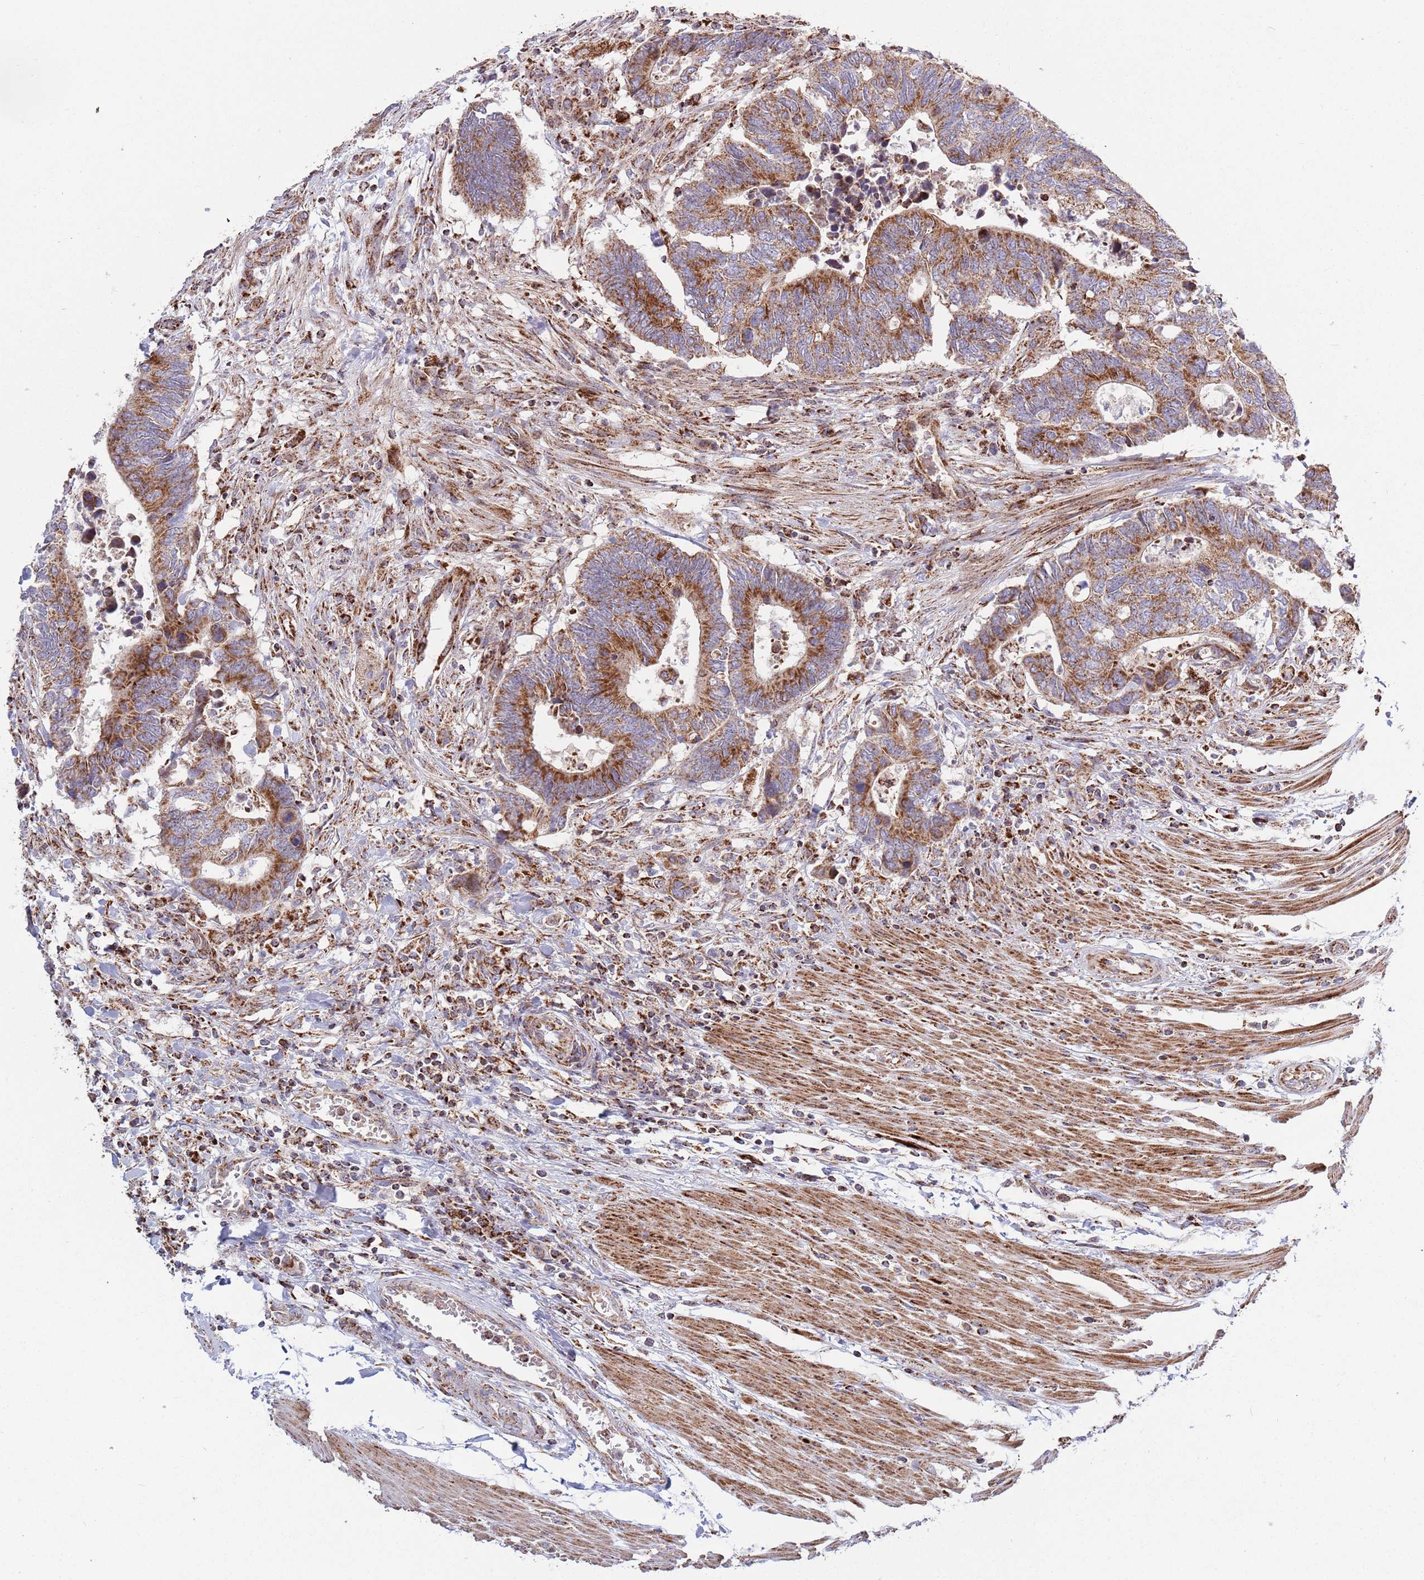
{"staining": {"intensity": "strong", "quantity": ">75%", "location": "cytoplasmic/membranous"}, "tissue": "colorectal cancer", "cell_type": "Tumor cells", "image_type": "cancer", "snomed": [{"axis": "morphology", "description": "Adenocarcinoma, NOS"}, {"axis": "topography", "description": "Colon"}], "caption": "Colorectal cancer tissue shows strong cytoplasmic/membranous staining in approximately >75% of tumor cells, visualized by immunohistochemistry.", "gene": "ATP5PD", "patient": {"sex": "male", "age": 87}}